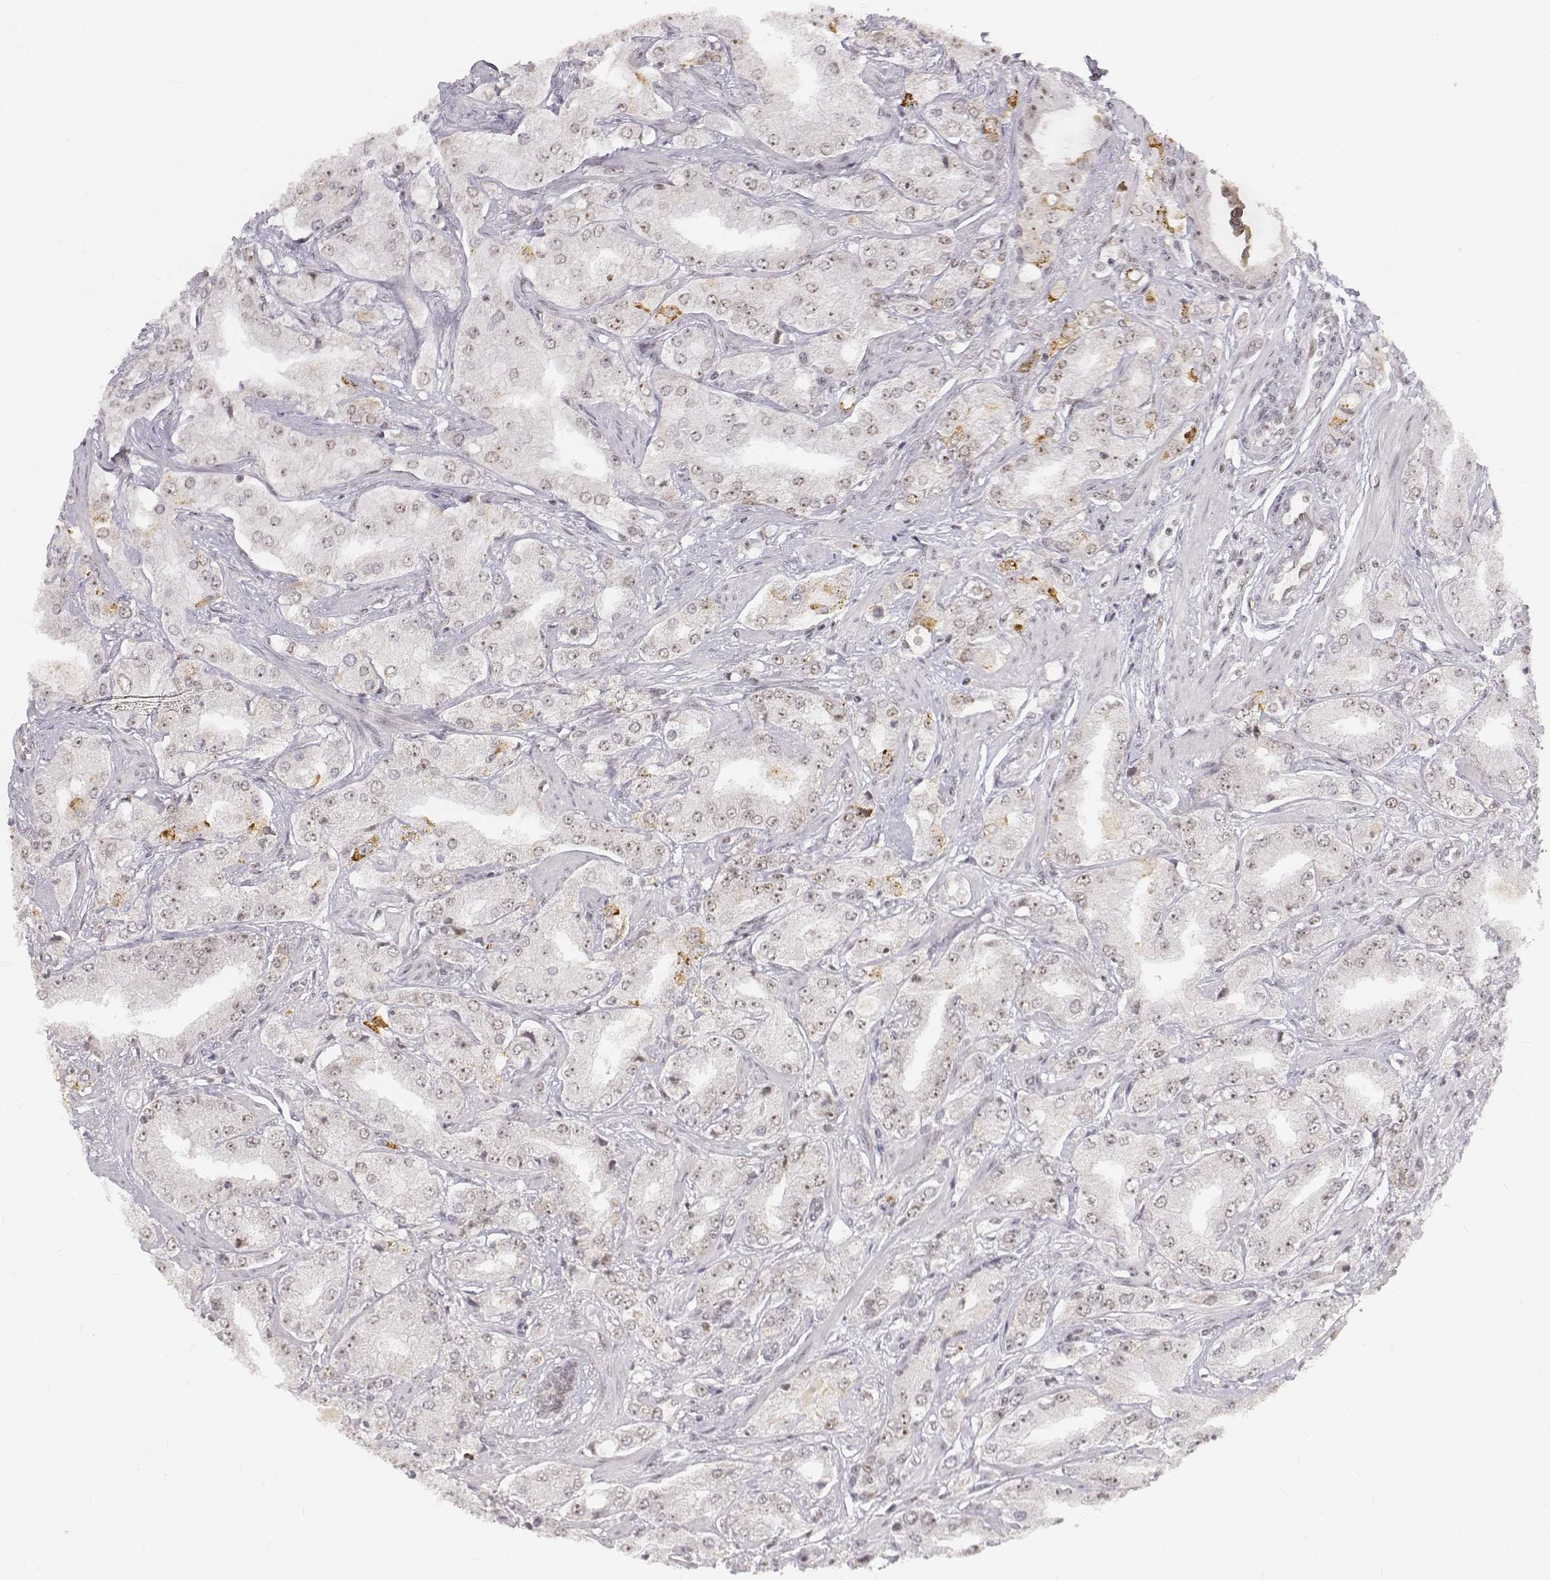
{"staining": {"intensity": "weak", "quantity": "25%-75%", "location": "nuclear"}, "tissue": "prostate cancer", "cell_type": "Tumor cells", "image_type": "cancer", "snomed": [{"axis": "morphology", "description": "Adenocarcinoma, Low grade"}, {"axis": "topography", "description": "Prostate"}], "caption": "DAB immunohistochemical staining of human prostate low-grade adenocarcinoma exhibits weak nuclear protein positivity in about 25%-75% of tumor cells.", "gene": "PHF6", "patient": {"sex": "male", "age": 60}}